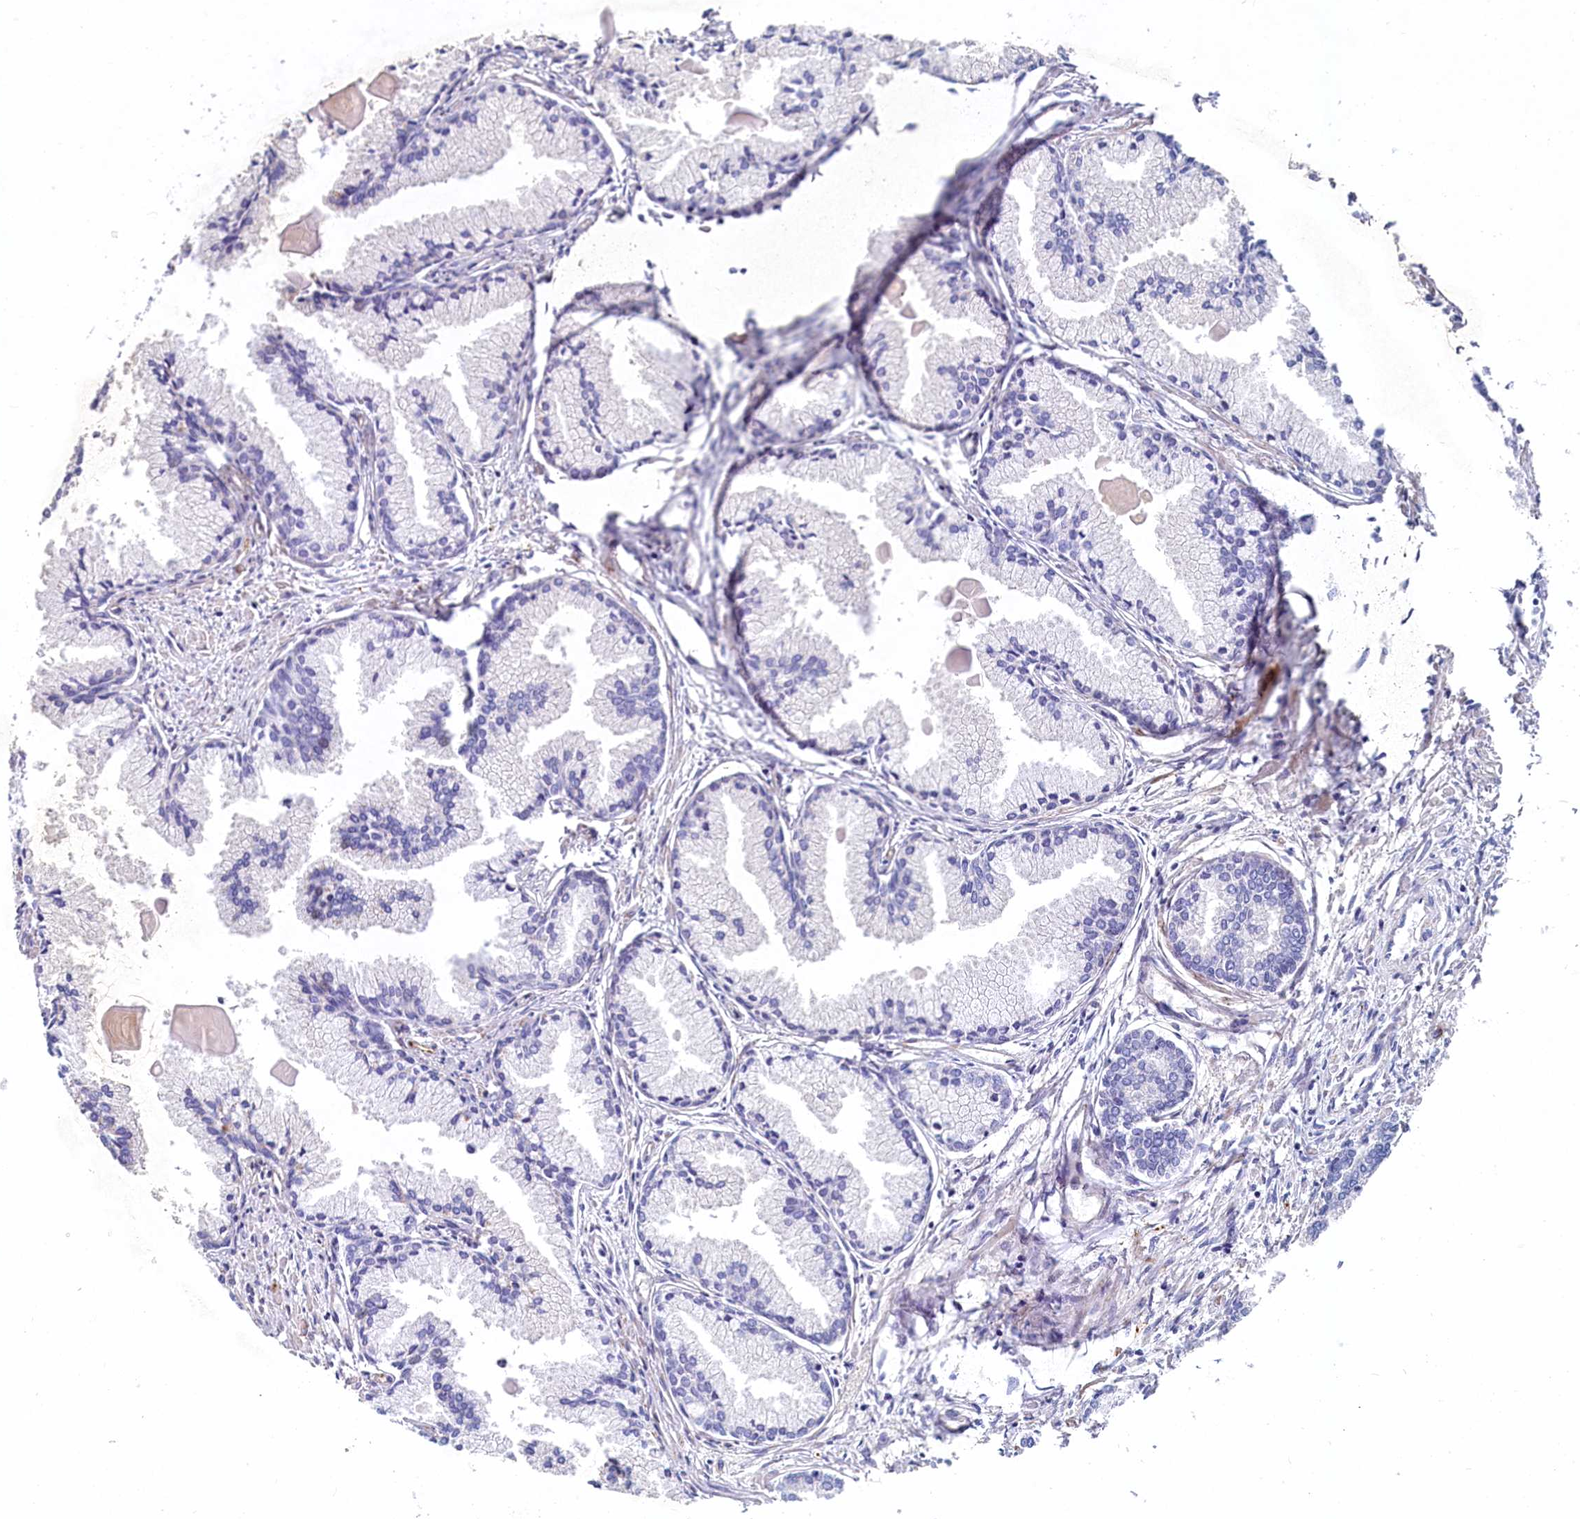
{"staining": {"intensity": "negative", "quantity": "none", "location": "none"}, "tissue": "prostate cancer", "cell_type": "Tumor cells", "image_type": "cancer", "snomed": [{"axis": "morphology", "description": "Adenocarcinoma, High grade"}, {"axis": "topography", "description": "Prostate"}], "caption": "High magnification brightfield microscopy of prostate high-grade adenocarcinoma stained with DAB (3,3'-diaminobenzidine) (brown) and counterstained with hematoxylin (blue): tumor cells show no significant positivity.", "gene": "ASXL3", "patient": {"sex": "male", "age": 68}}